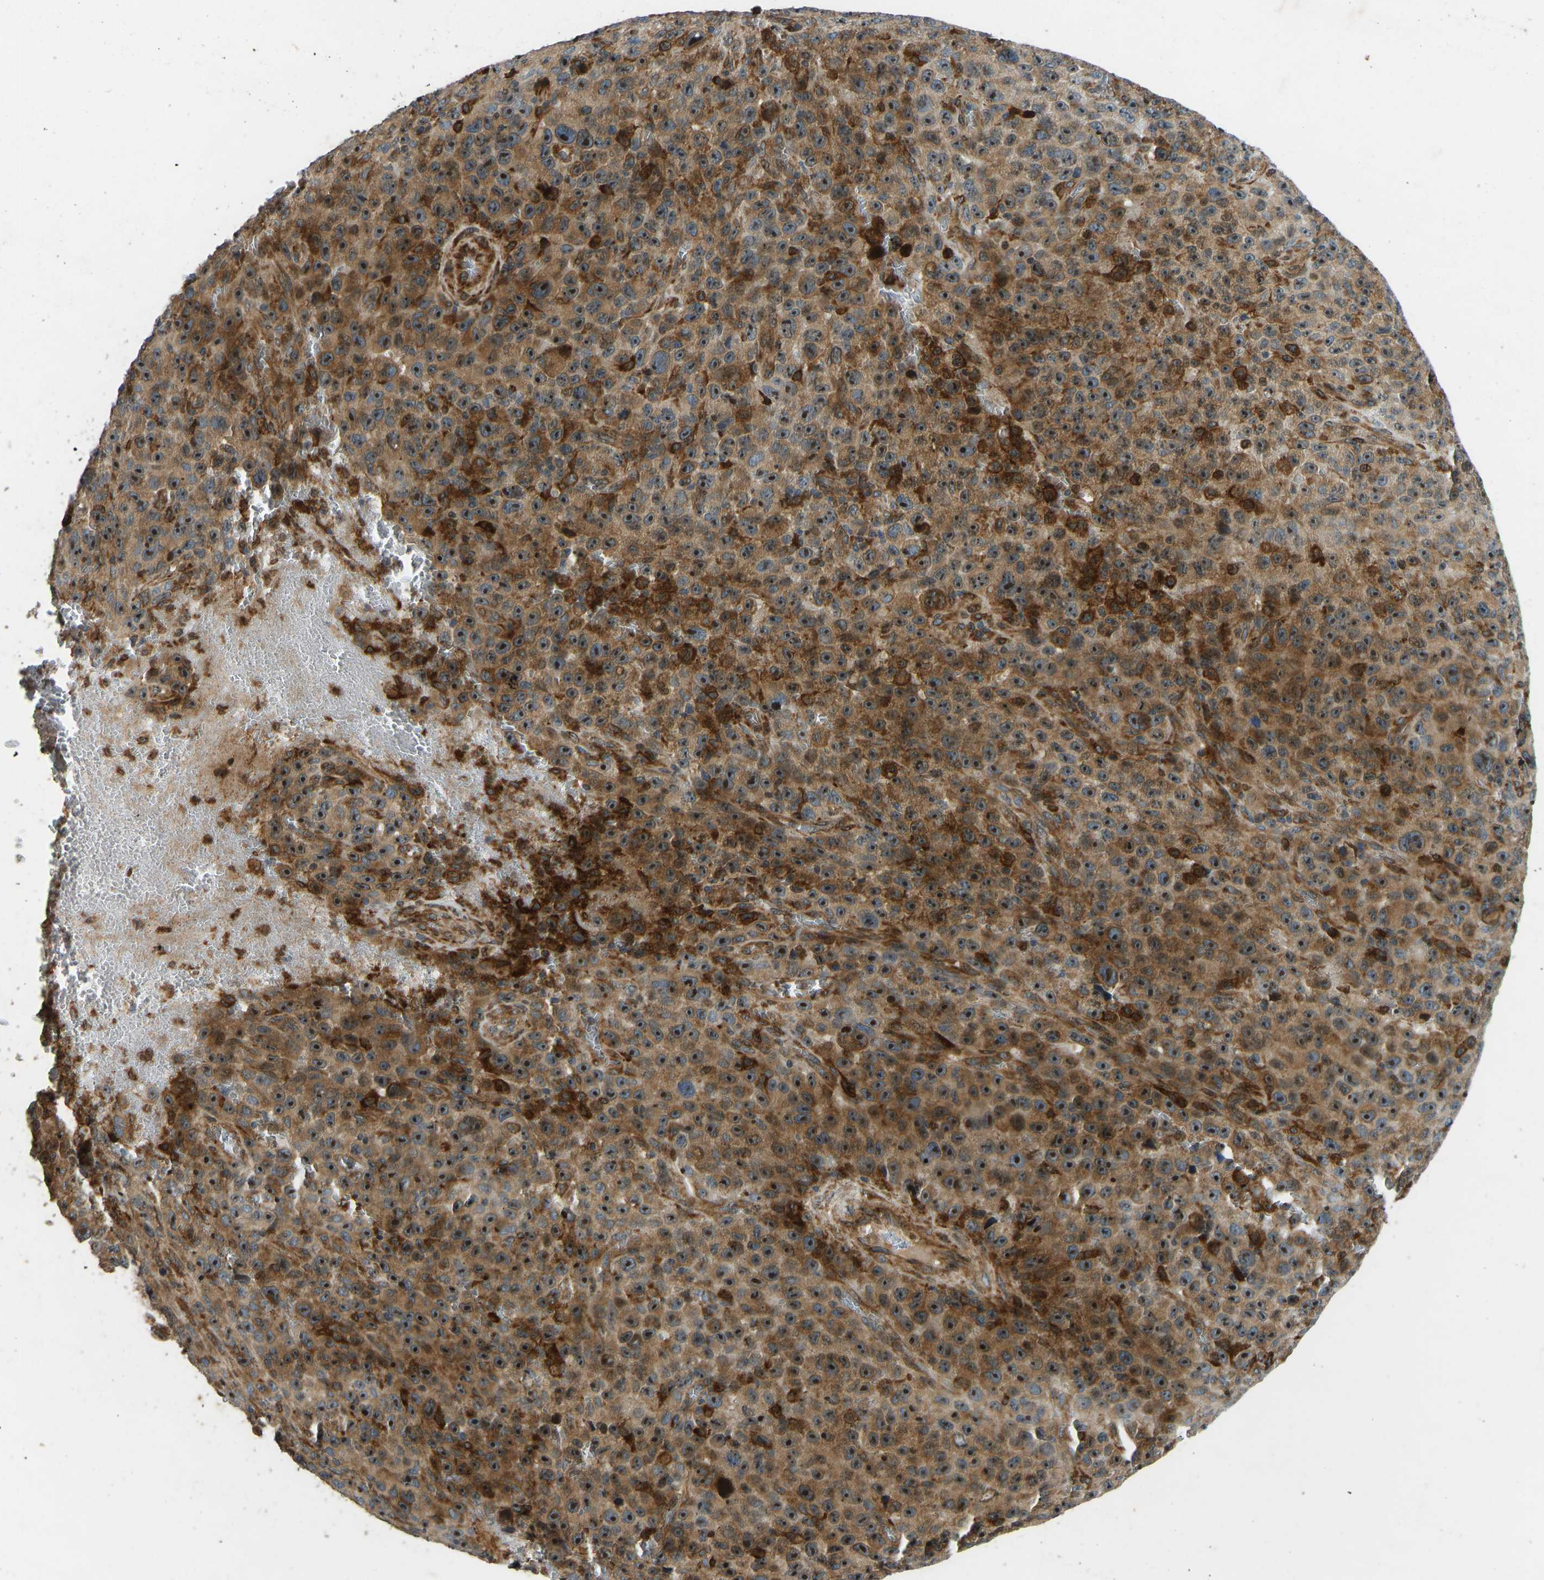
{"staining": {"intensity": "strong", "quantity": ">75%", "location": "cytoplasmic/membranous,nuclear"}, "tissue": "melanoma", "cell_type": "Tumor cells", "image_type": "cancer", "snomed": [{"axis": "morphology", "description": "Malignant melanoma, NOS"}, {"axis": "topography", "description": "Skin"}], "caption": "Immunohistochemical staining of melanoma displays strong cytoplasmic/membranous and nuclear protein expression in about >75% of tumor cells. The protein of interest is stained brown, and the nuclei are stained in blue (DAB IHC with brightfield microscopy, high magnification).", "gene": "OS9", "patient": {"sex": "female", "age": 82}}